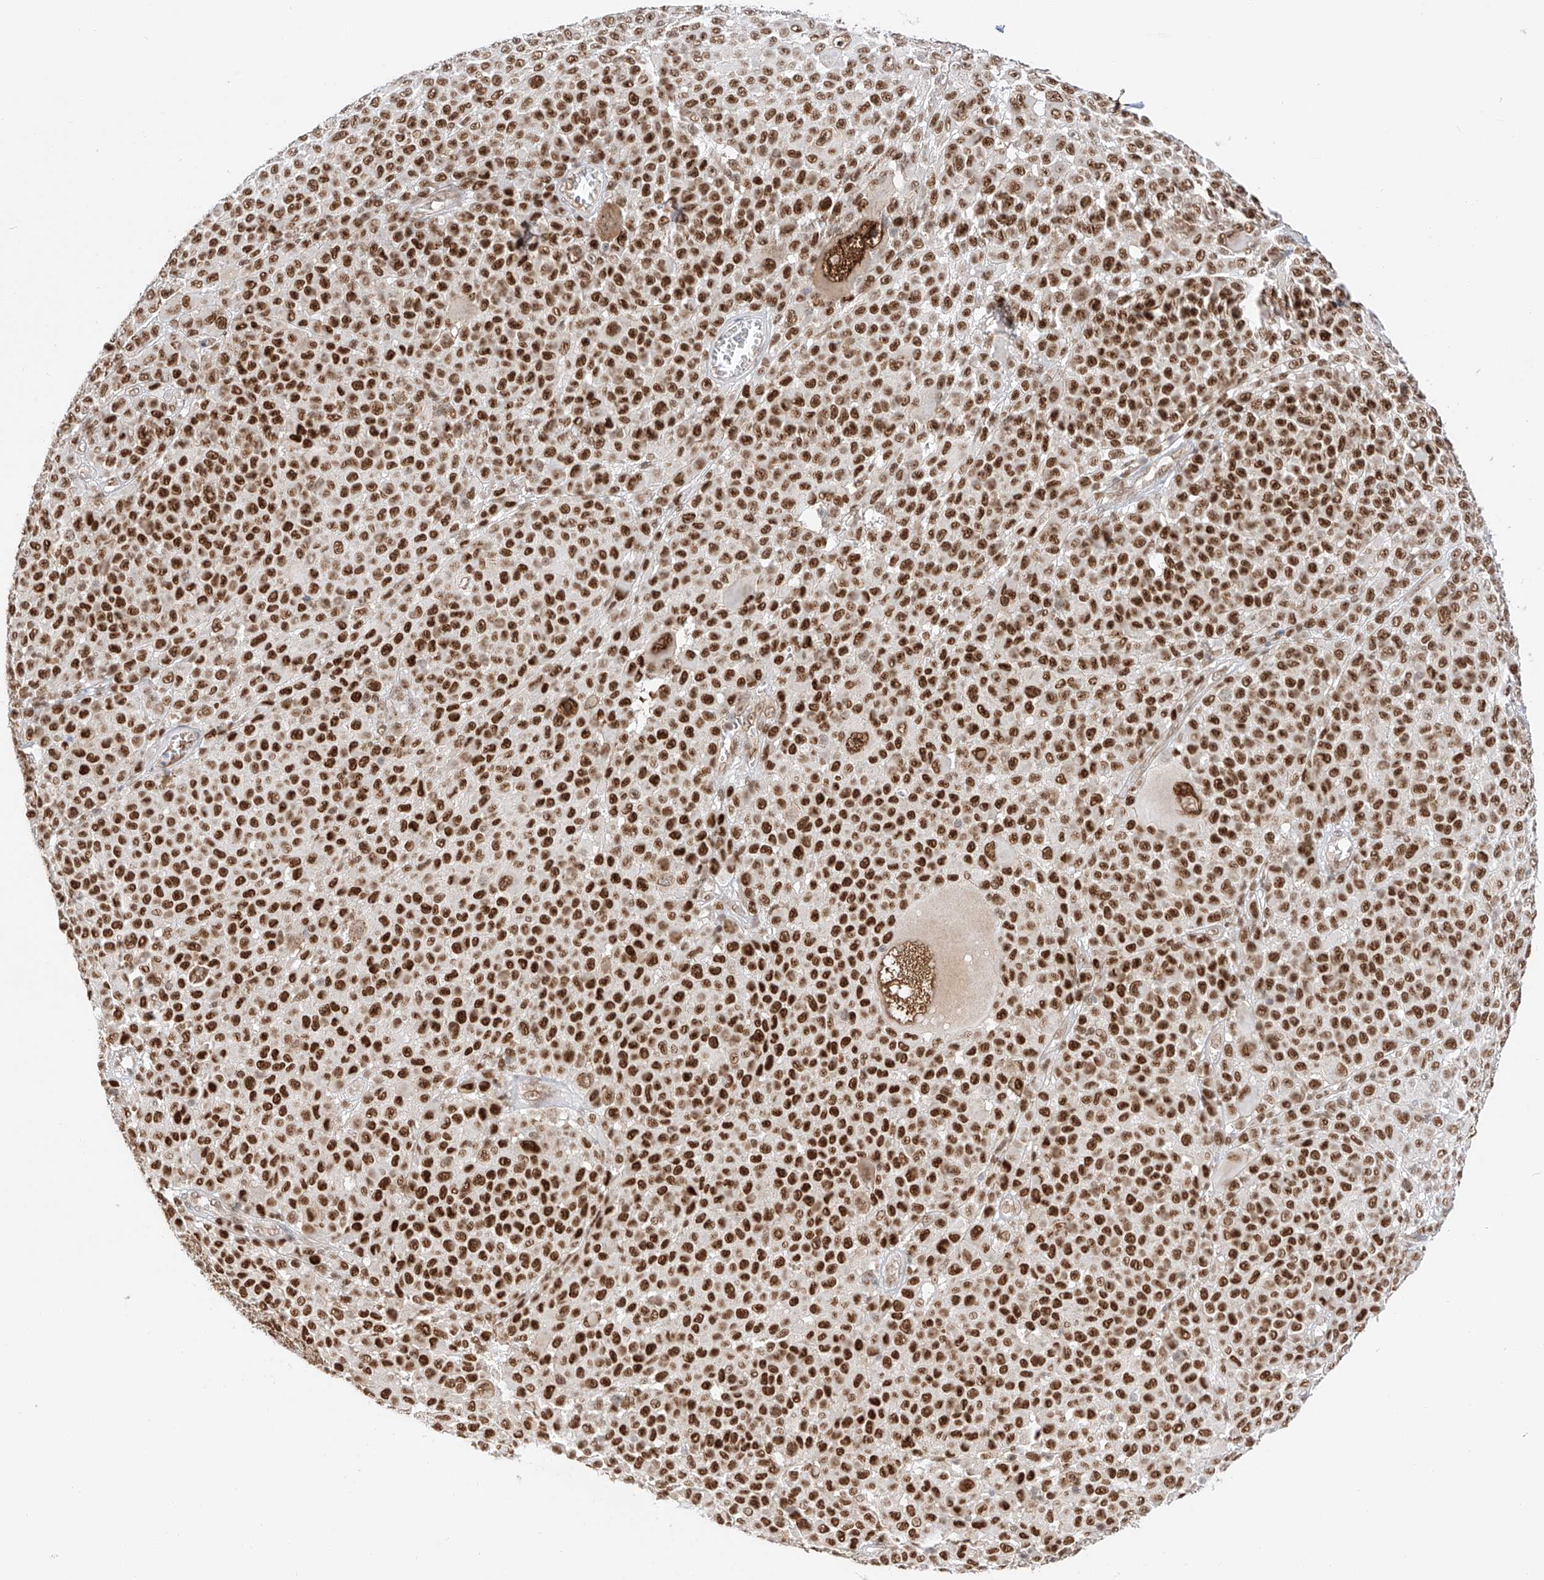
{"staining": {"intensity": "strong", "quantity": ">75%", "location": "nuclear"}, "tissue": "melanoma", "cell_type": "Tumor cells", "image_type": "cancer", "snomed": [{"axis": "morphology", "description": "Malignant melanoma, NOS"}, {"axis": "topography", "description": "Skin"}], "caption": "Protein positivity by immunohistochemistry (IHC) exhibits strong nuclear staining in approximately >75% of tumor cells in melanoma.", "gene": "POGK", "patient": {"sex": "female", "age": 94}}